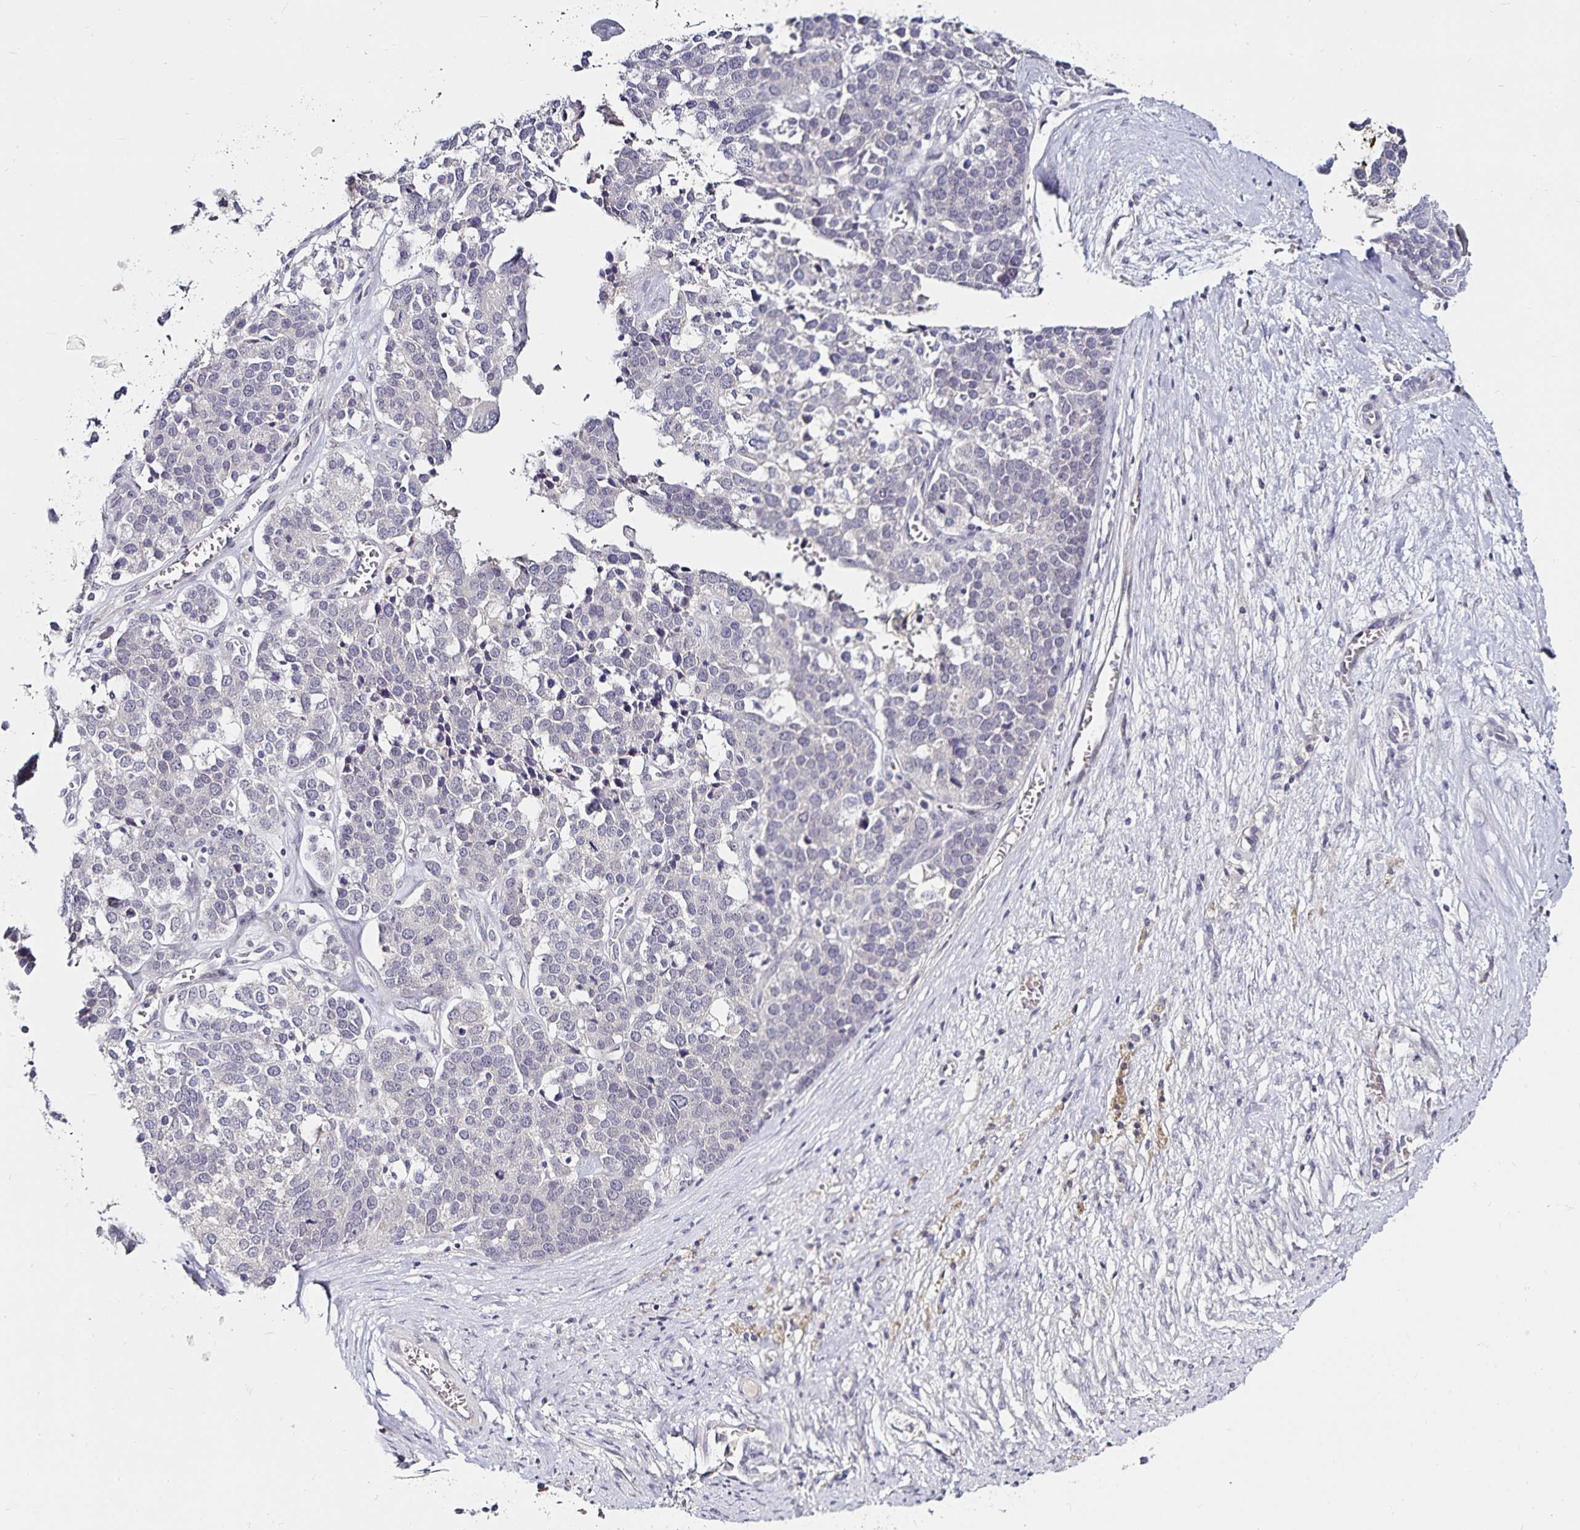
{"staining": {"intensity": "negative", "quantity": "none", "location": "none"}, "tissue": "ovarian cancer", "cell_type": "Tumor cells", "image_type": "cancer", "snomed": [{"axis": "morphology", "description": "Cystadenocarcinoma, serous, NOS"}, {"axis": "topography", "description": "Ovary"}], "caption": "This is an immunohistochemistry (IHC) photomicrograph of human ovarian cancer. There is no positivity in tumor cells.", "gene": "ACSL5", "patient": {"sex": "female", "age": 44}}